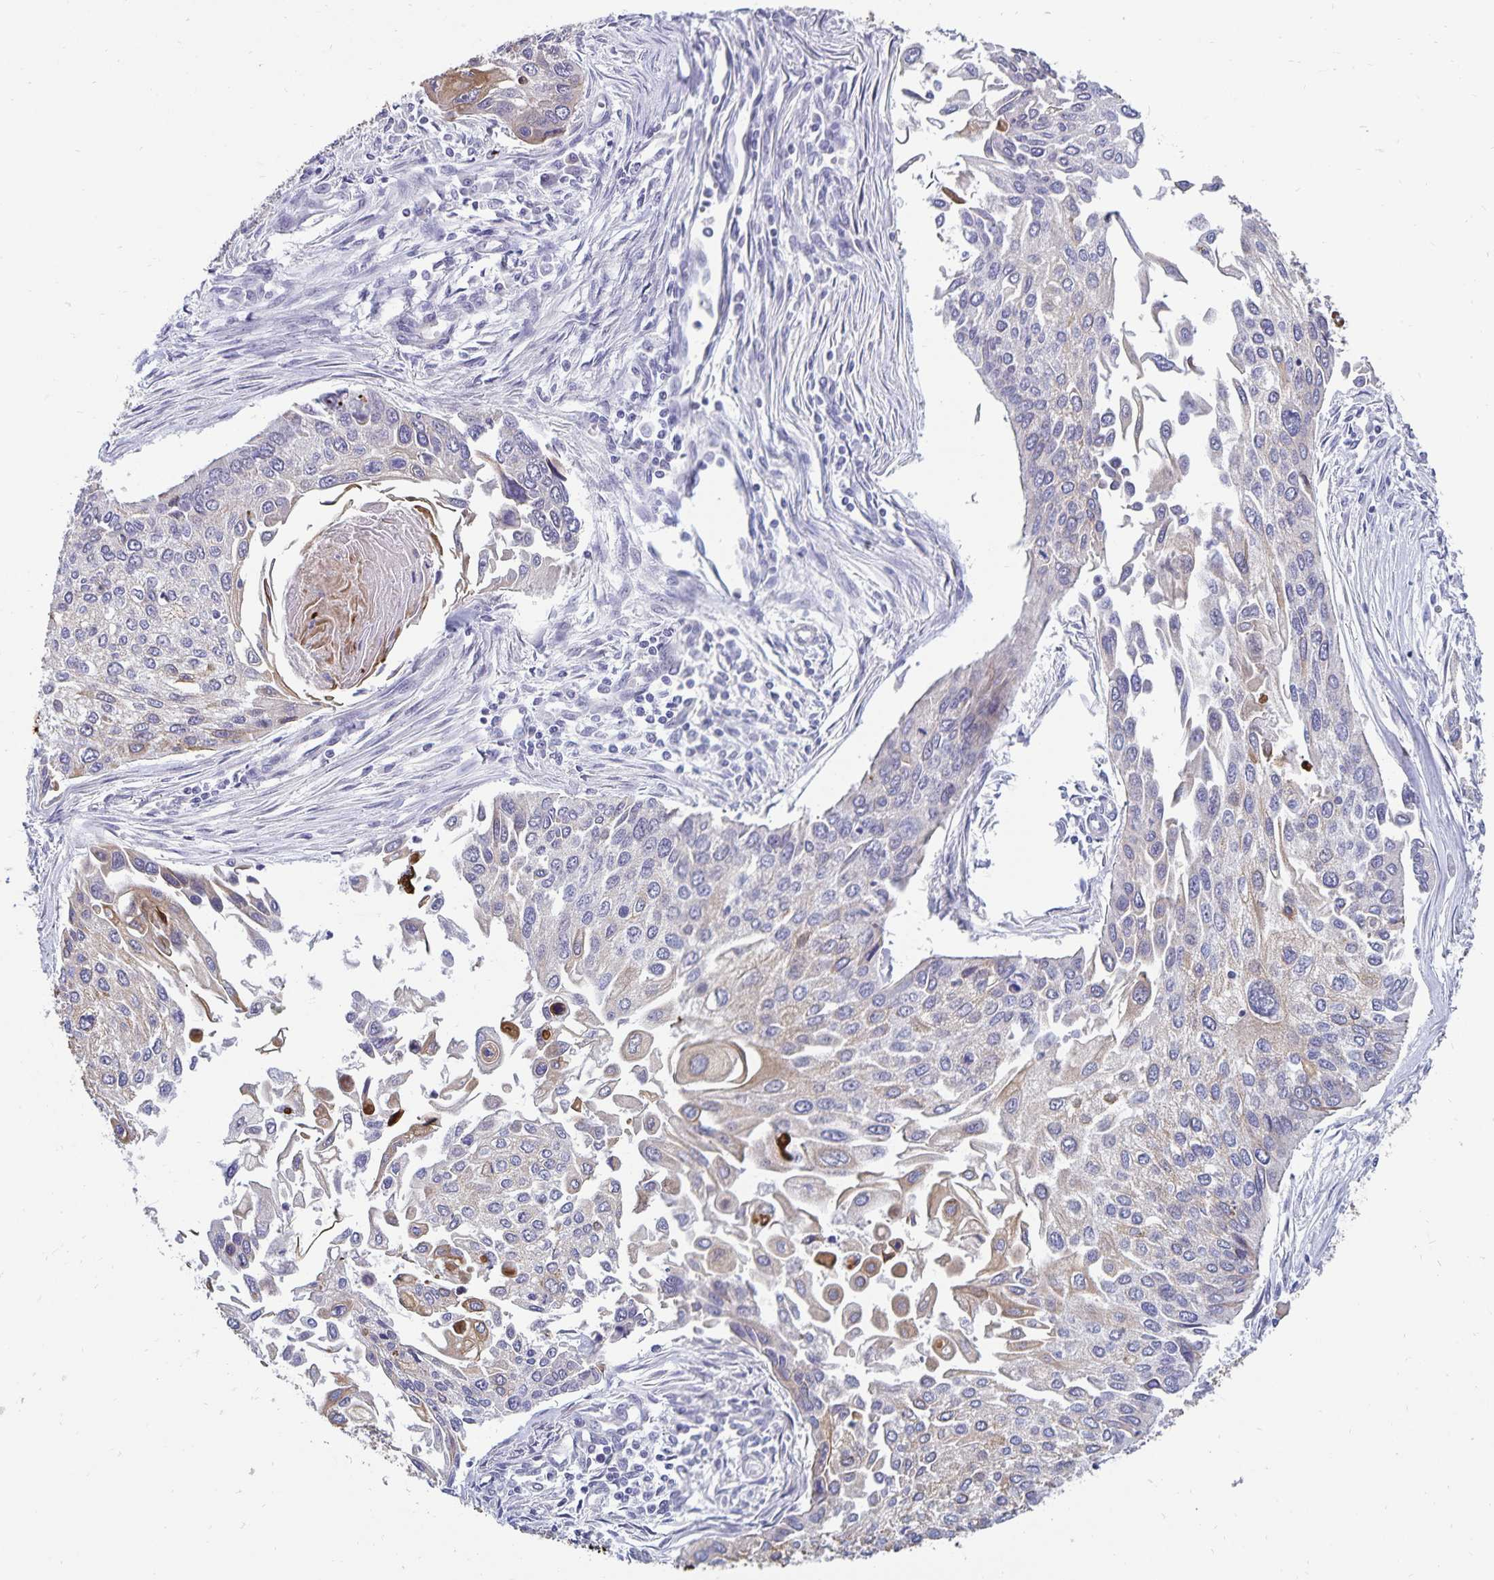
{"staining": {"intensity": "weak", "quantity": "<25%", "location": "cytoplasmic/membranous"}, "tissue": "lung cancer", "cell_type": "Tumor cells", "image_type": "cancer", "snomed": [{"axis": "morphology", "description": "Squamous cell carcinoma, NOS"}, {"axis": "morphology", "description": "Squamous cell carcinoma, metastatic, NOS"}, {"axis": "topography", "description": "Lung"}], "caption": "Immunohistochemical staining of squamous cell carcinoma (lung) displays no significant expression in tumor cells.", "gene": "CDKN2B", "patient": {"sex": "male", "age": 63}}